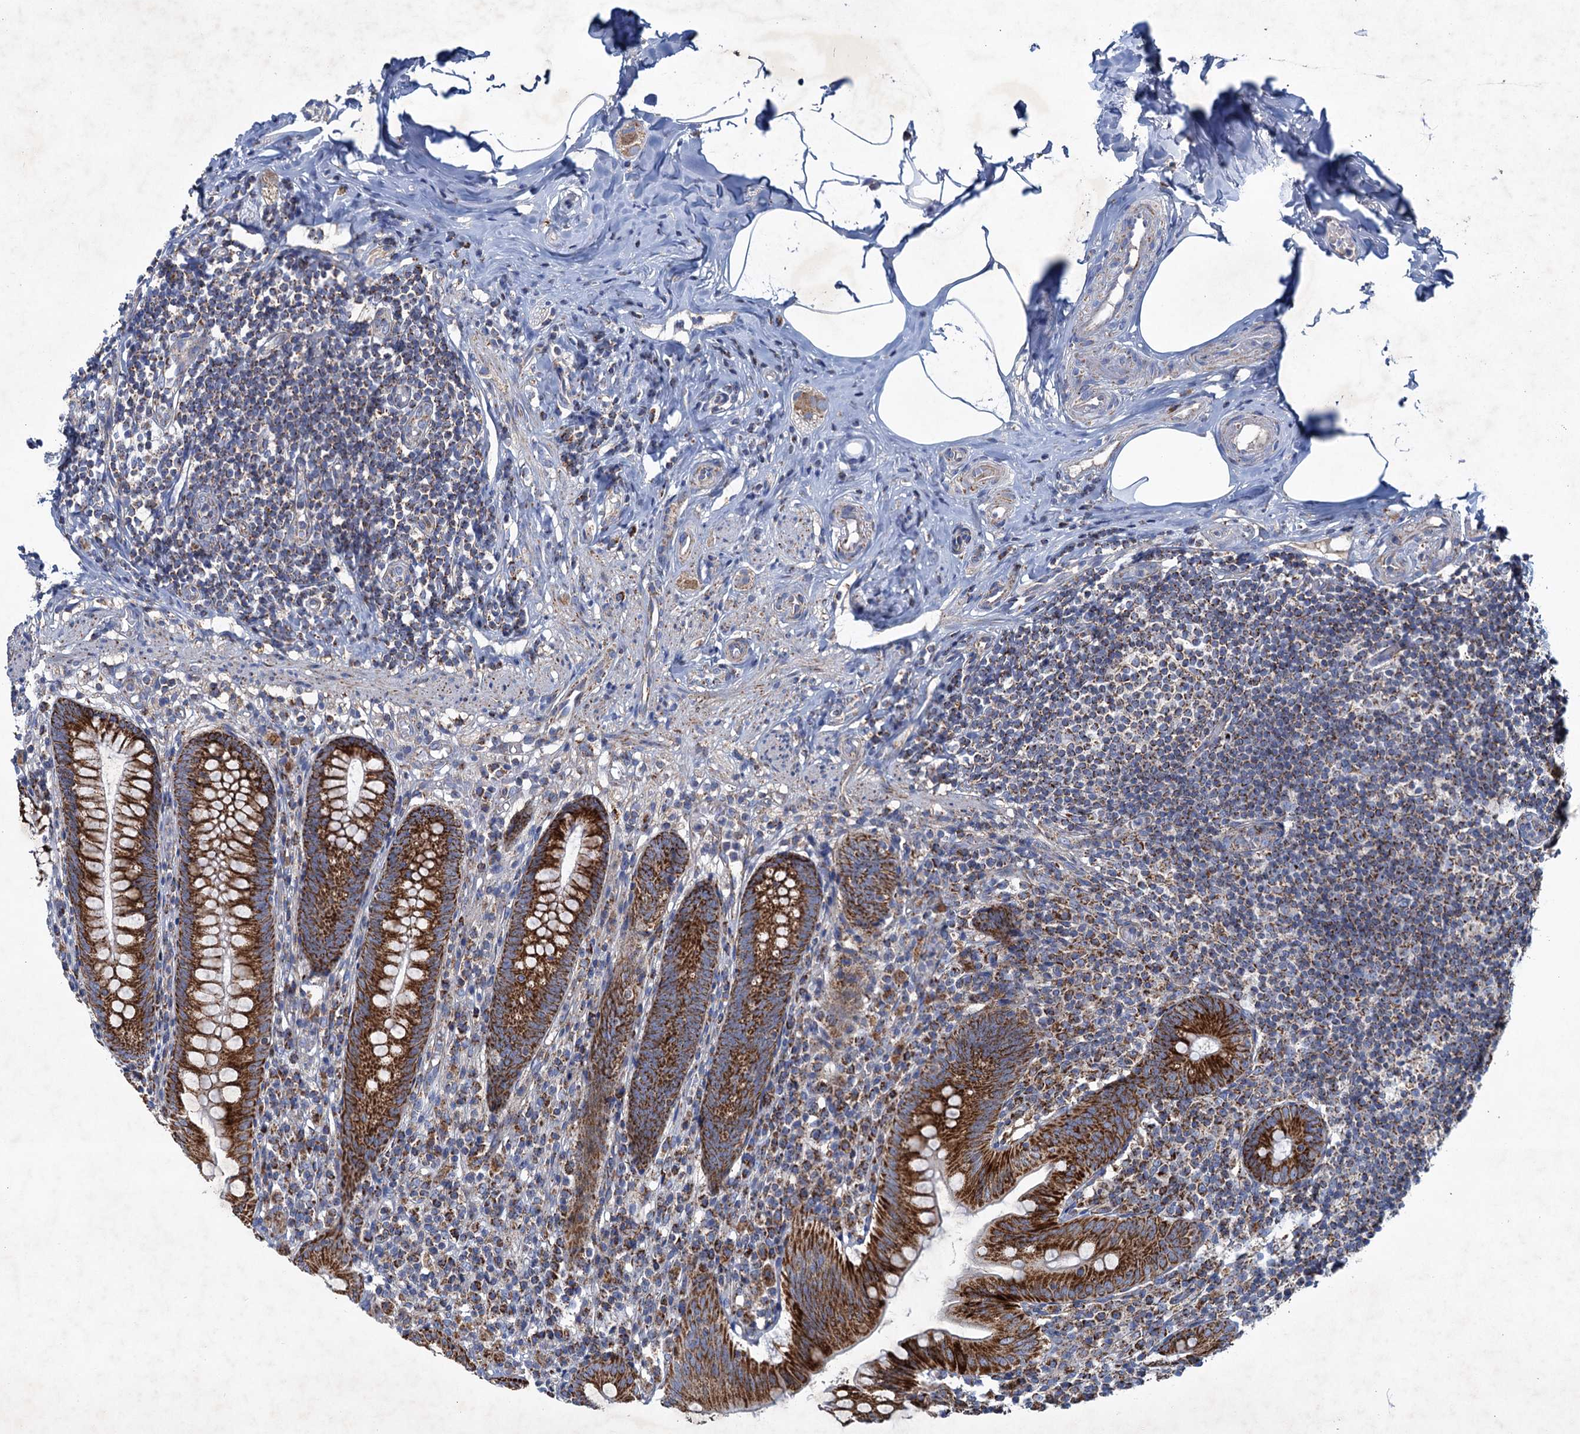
{"staining": {"intensity": "strong", "quantity": ">75%", "location": "cytoplasmic/membranous"}, "tissue": "appendix", "cell_type": "Glandular cells", "image_type": "normal", "snomed": [{"axis": "morphology", "description": "Normal tissue, NOS"}, {"axis": "topography", "description": "Appendix"}], "caption": "Protein staining of benign appendix exhibits strong cytoplasmic/membranous expression in approximately >75% of glandular cells. The protein of interest is shown in brown color, while the nuclei are stained blue.", "gene": "GTPBP3", "patient": {"sex": "male", "age": 55}}